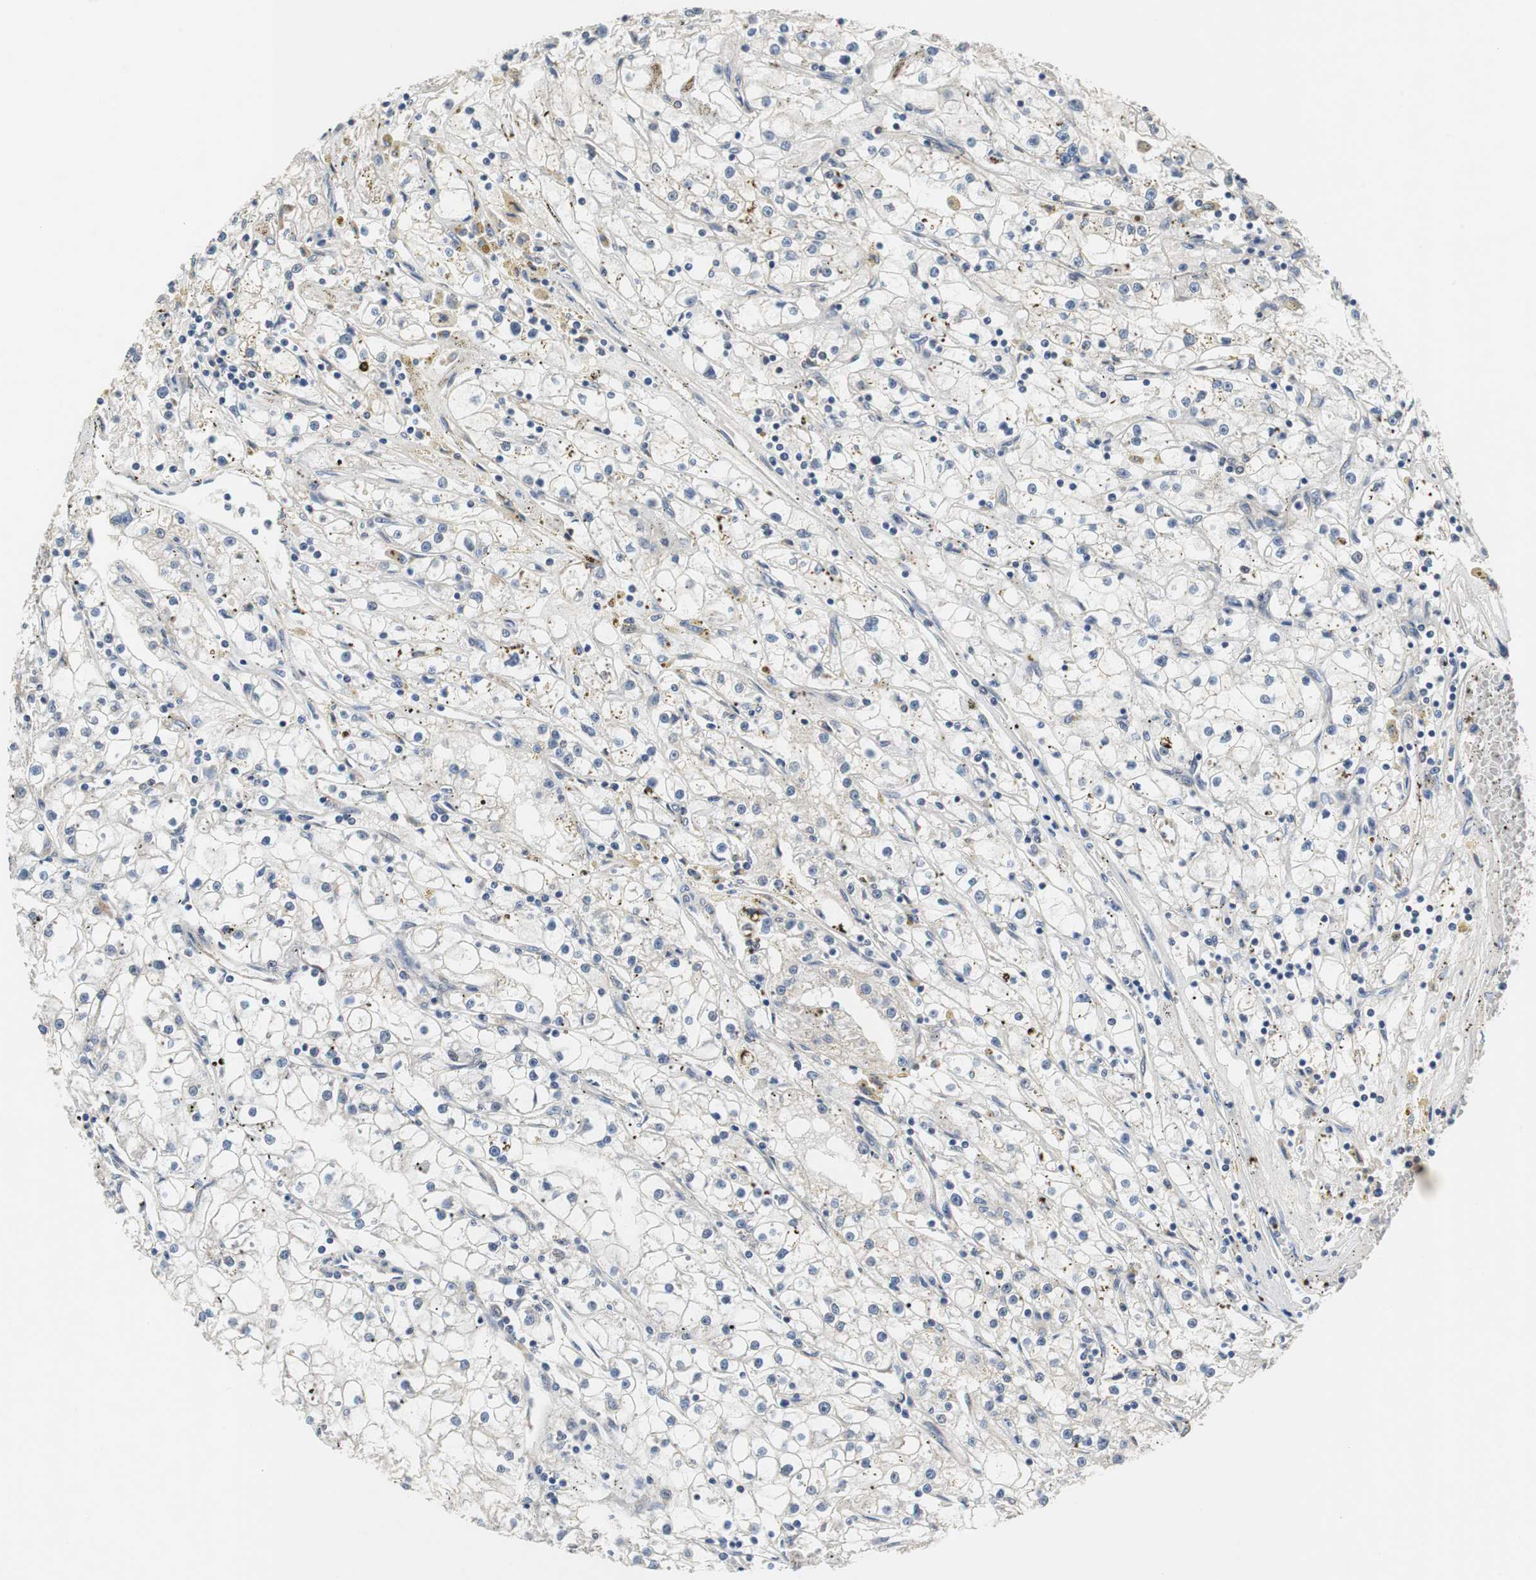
{"staining": {"intensity": "negative", "quantity": "none", "location": "none"}, "tissue": "renal cancer", "cell_type": "Tumor cells", "image_type": "cancer", "snomed": [{"axis": "morphology", "description": "Adenocarcinoma, NOS"}, {"axis": "topography", "description": "Kidney"}], "caption": "Tumor cells show no significant positivity in adenocarcinoma (renal).", "gene": "ISCU", "patient": {"sex": "male", "age": 56}}